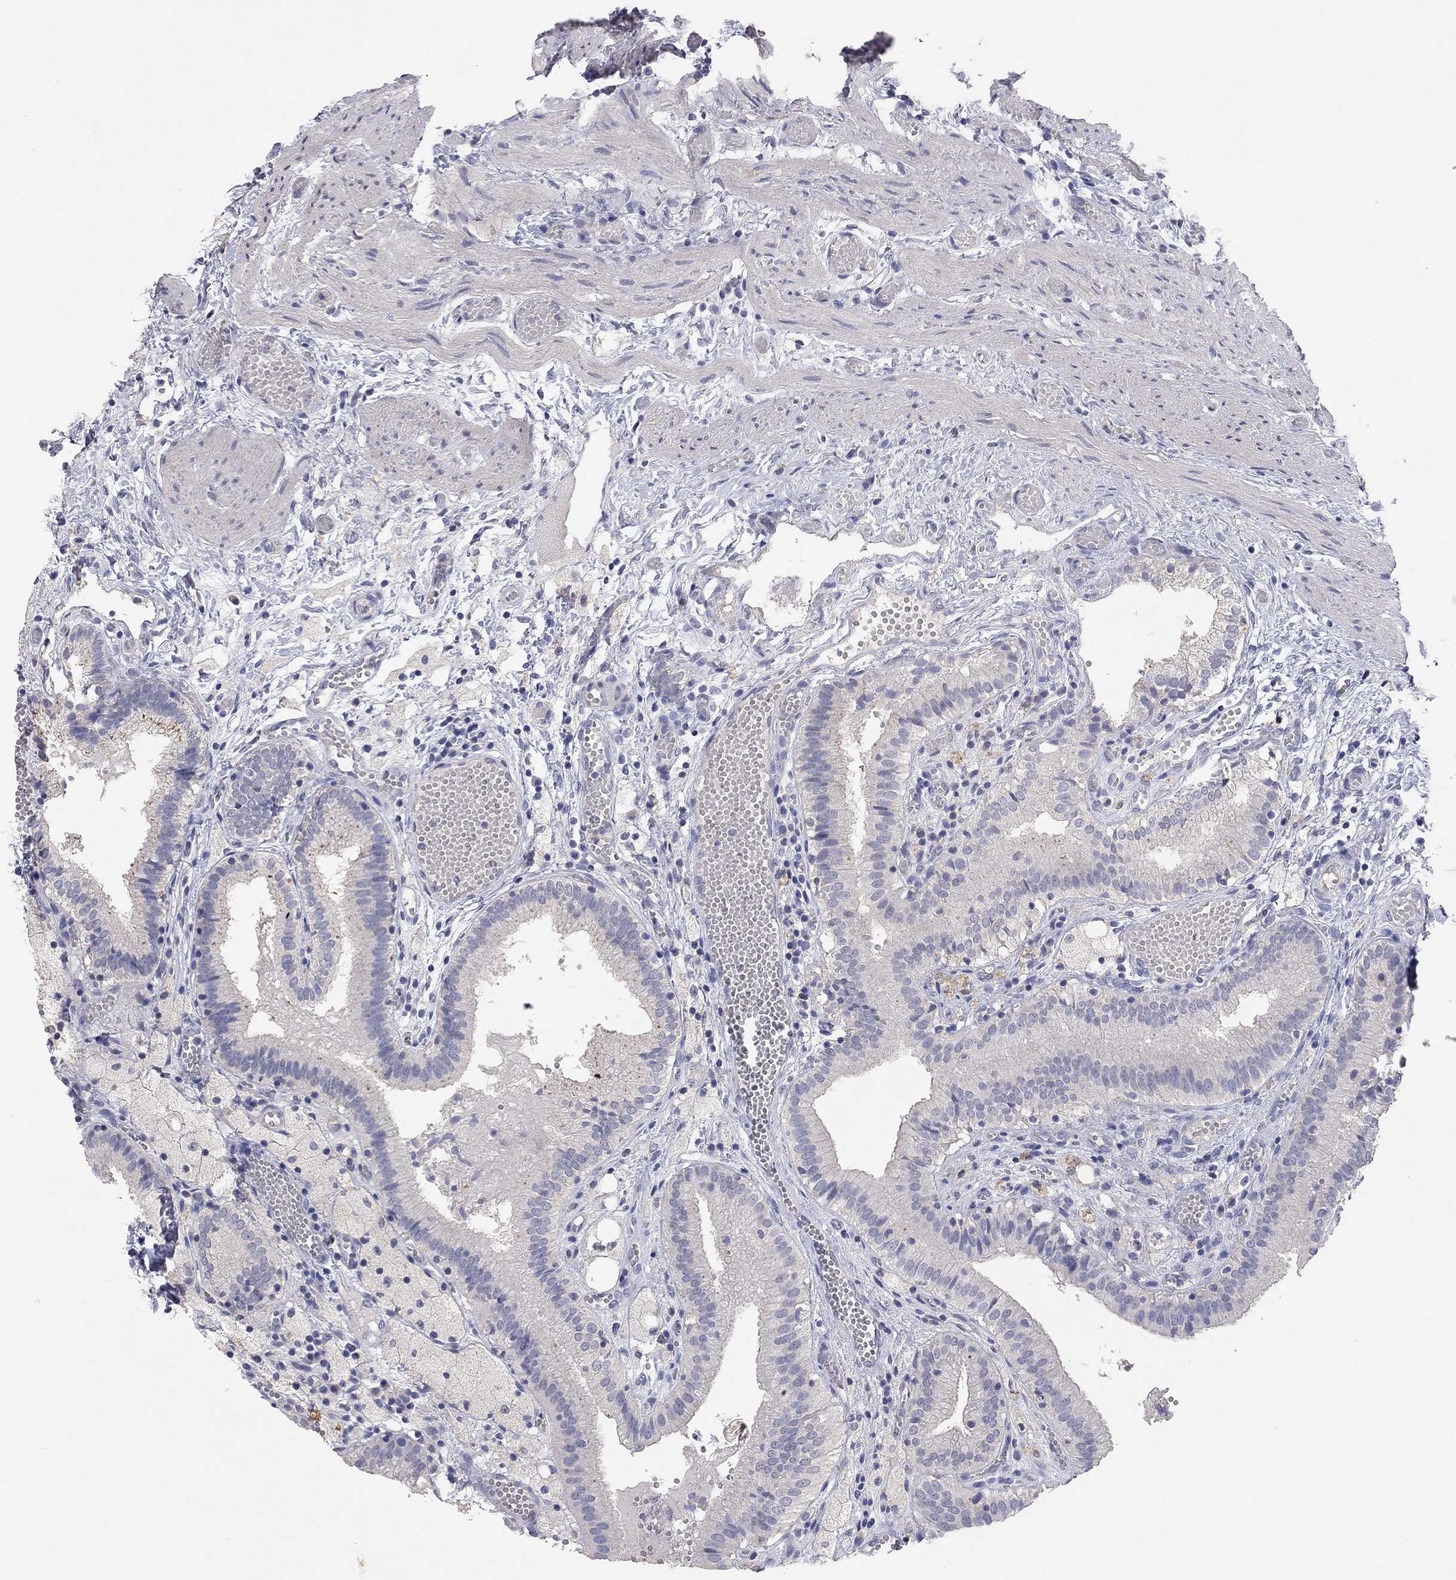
{"staining": {"intensity": "negative", "quantity": "none", "location": "none"}, "tissue": "gallbladder", "cell_type": "Glandular cells", "image_type": "normal", "snomed": [{"axis": "morphology", "description": "Normal tissue, NOS"}, {"axis": "topography", "description": "Gallbladder"}], "caption": "This is a micrograph of immunohistochemistry staining of normal gallbladder, which shows no positivity in glandular cells. Brightfield microscopy of immunohistochemistry (IHC) stained with DAB (brown) and hematoxylin (blue), captured at high magnification.", "gene": "MMP13", "patient": {"sex": "female", "age": 24}}